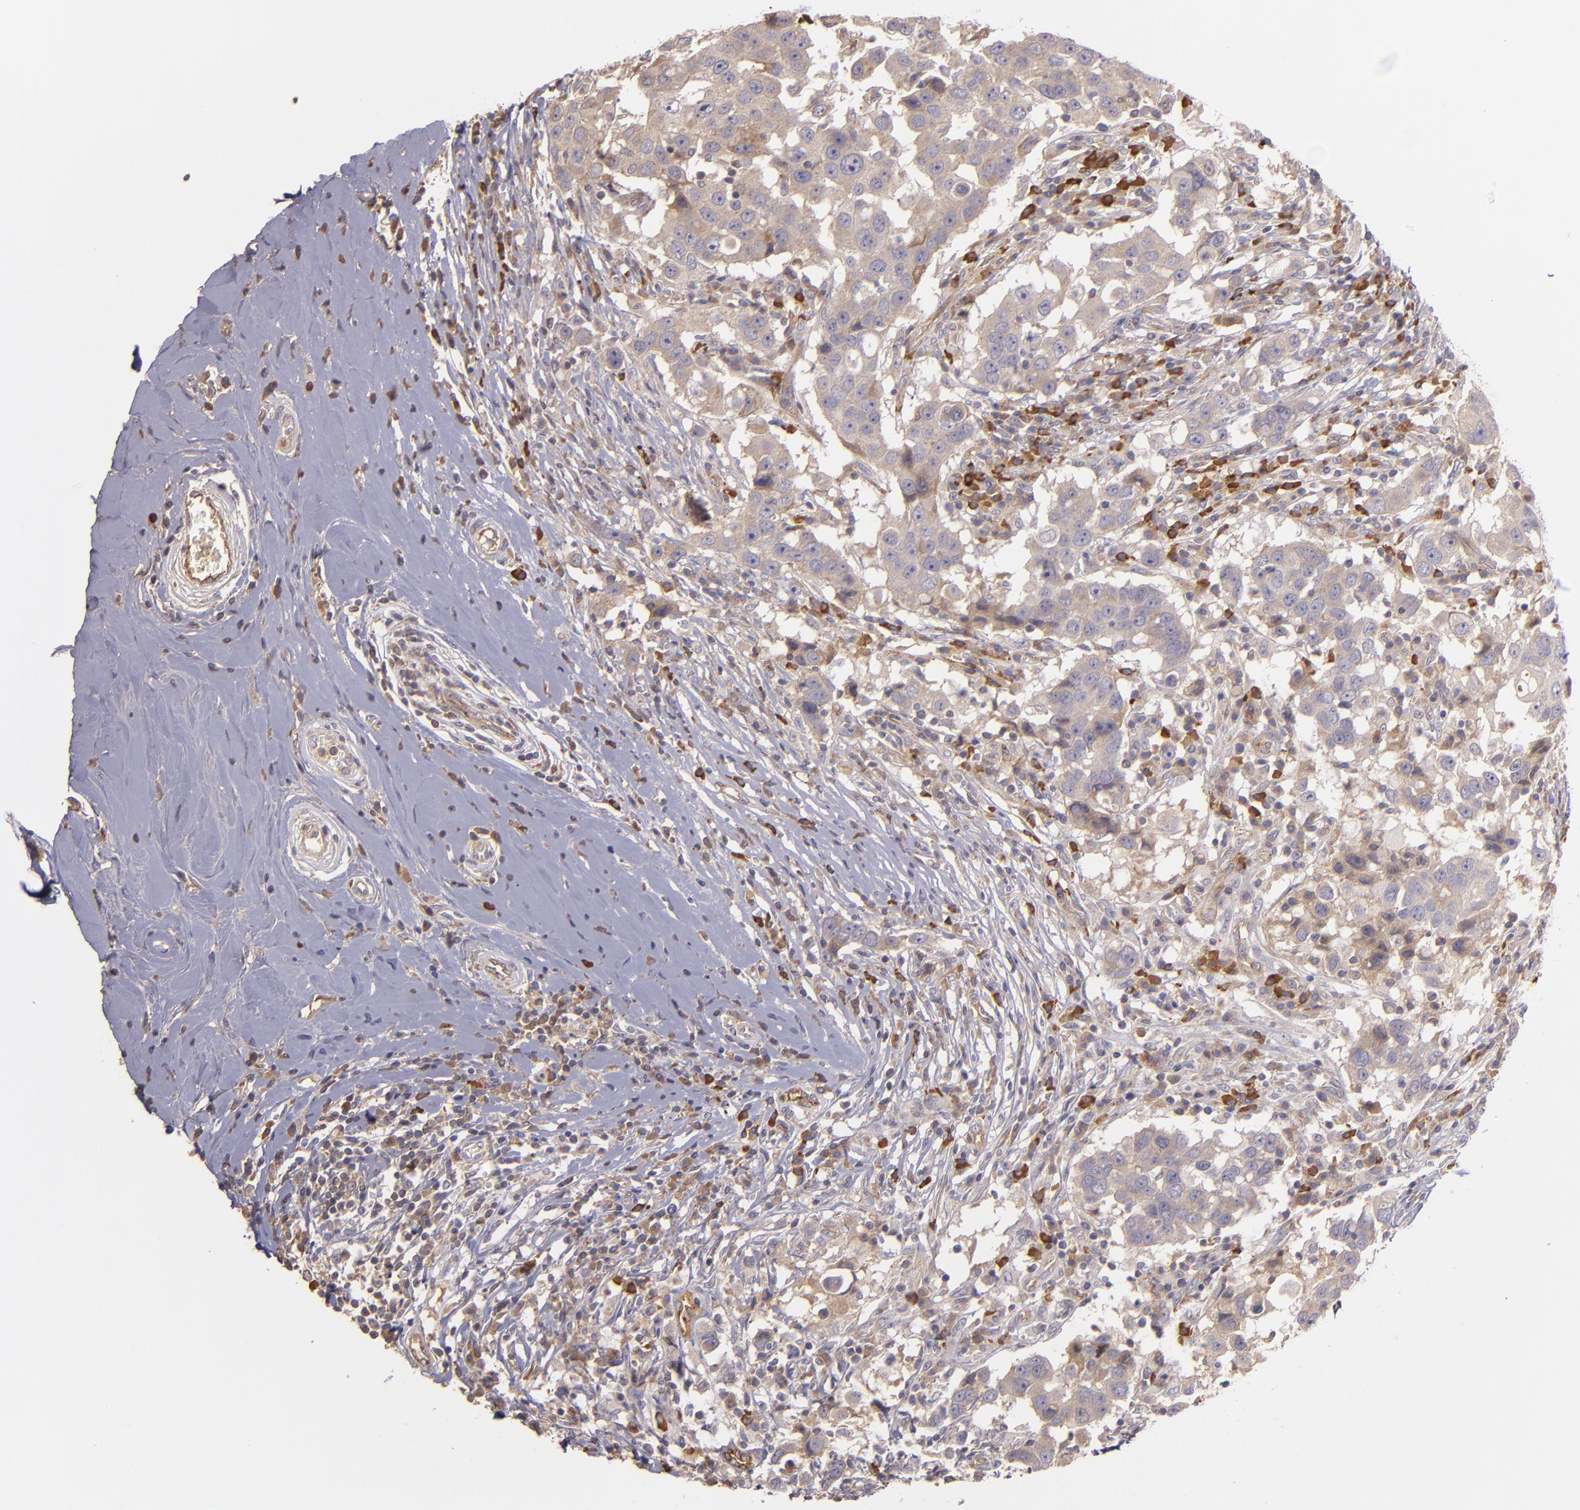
{"staining": {"intensity": "moderate", "quantity": ">75%", "location": "cytoplasmic/membranous"}, "tissue": "breast cancer", "cell_type": "Tumor cells", "image_type": "cancer", "snomed": [{"axis": "morphology", "description": "Duct carcinoma"}, {"axis": "topography", "description": "Breast"}], "caption": "High-power microscopy captured an immunohistochemistry photomicrograph of breast intraductal carcinoma, revealing moderate cytoplasmic/membranous positivity in approximately >75% of tumor cells.", "gene": "ECE1", "patient": {"sex": "female", "age": 27}}